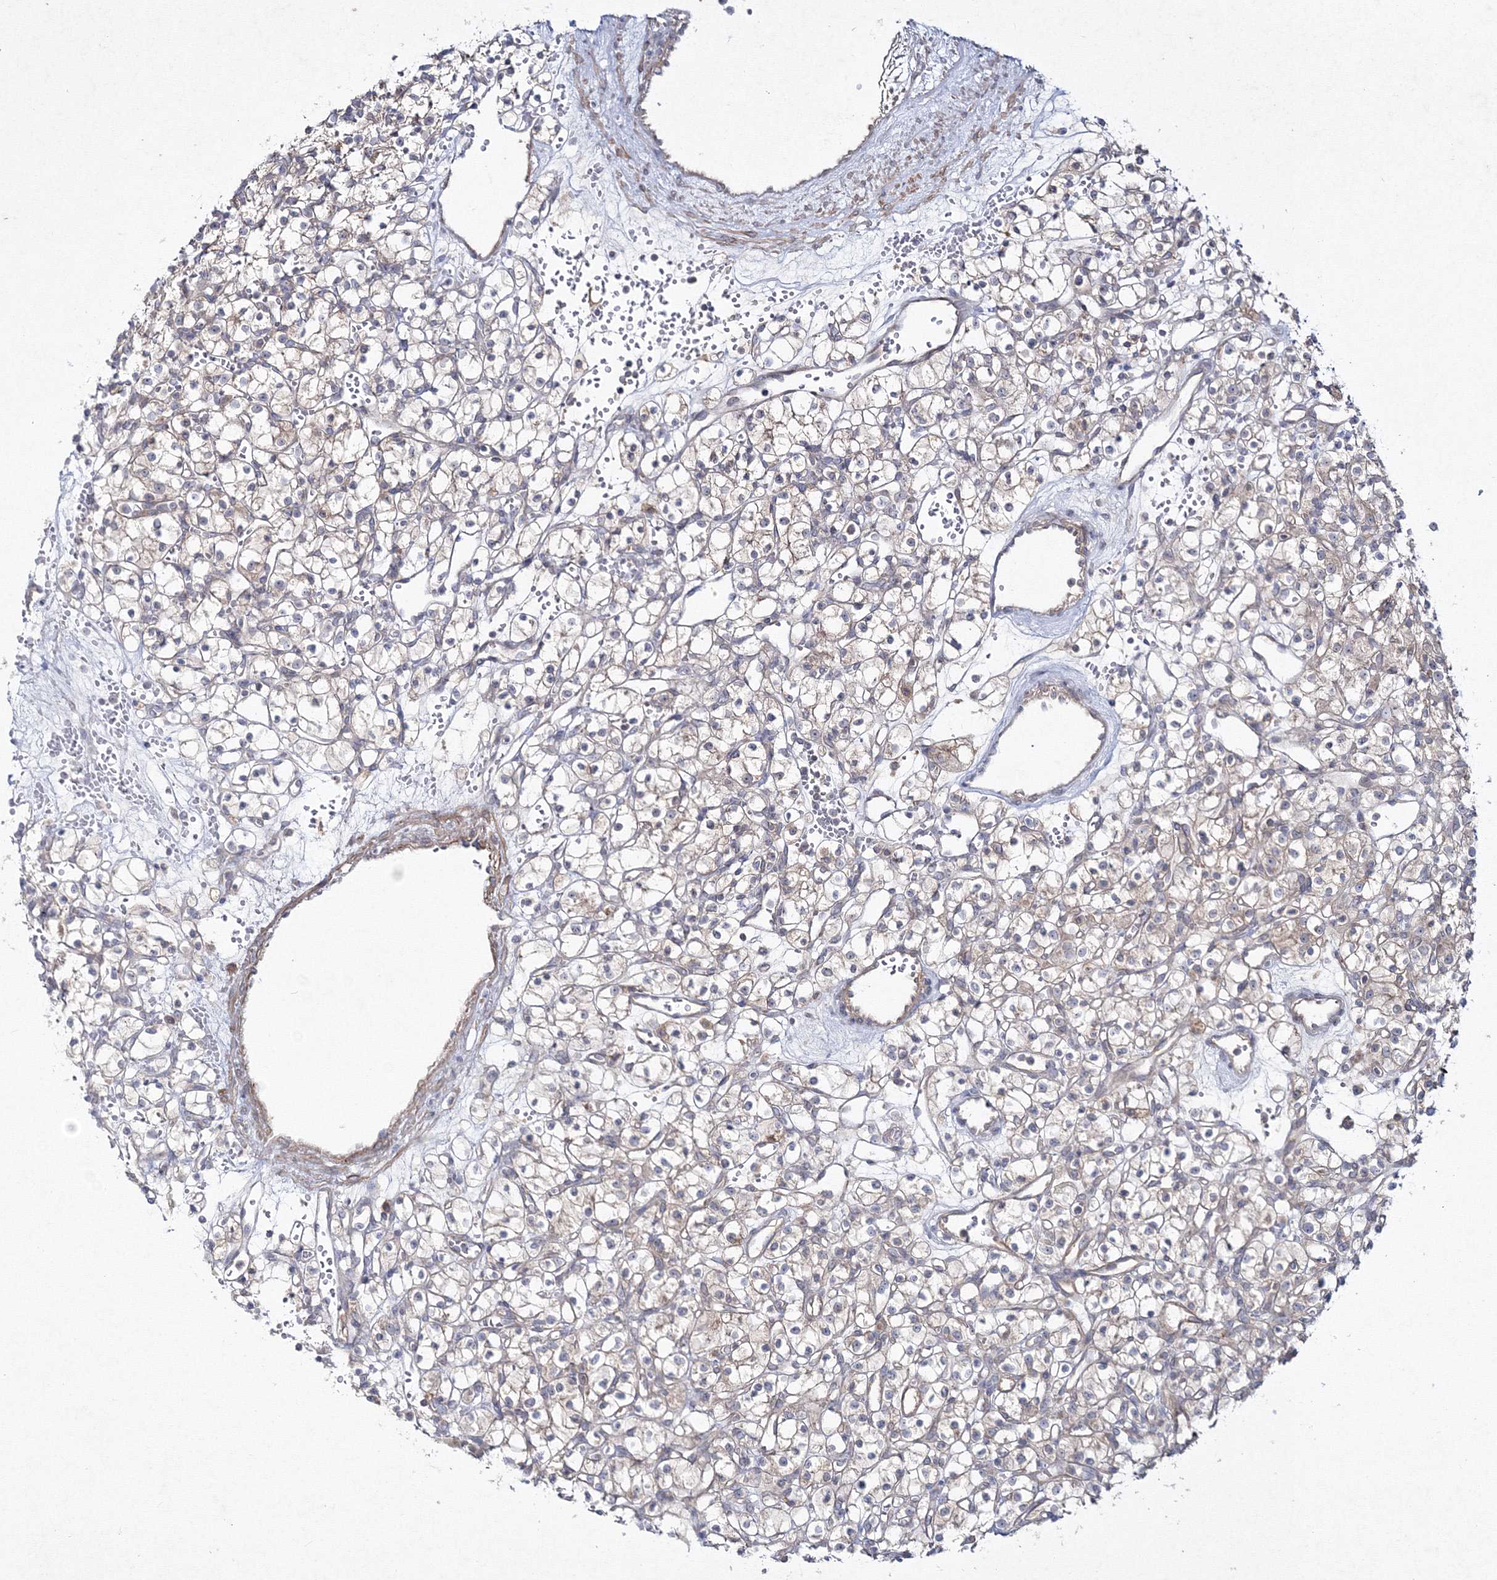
{"staining": {"intensity": "weak", "quantity": "<25%", "location": "cytoplasmic/membranous"}, "tissue": "renal cancer", "cell_type": "Tumor cells", "image_type": "cancer", "snomed": [{"axis": "morphology", "description": "Adenocarcinoma, NOS"}, {"axis": "topography", "description": "Kidney"}], "caption": "Immunohistochemistry of adenocarcinoma (renal) shows no positivity in tumor cells.", "gene": "IPMK", "patient": {"sex": "female", "age": 59}}